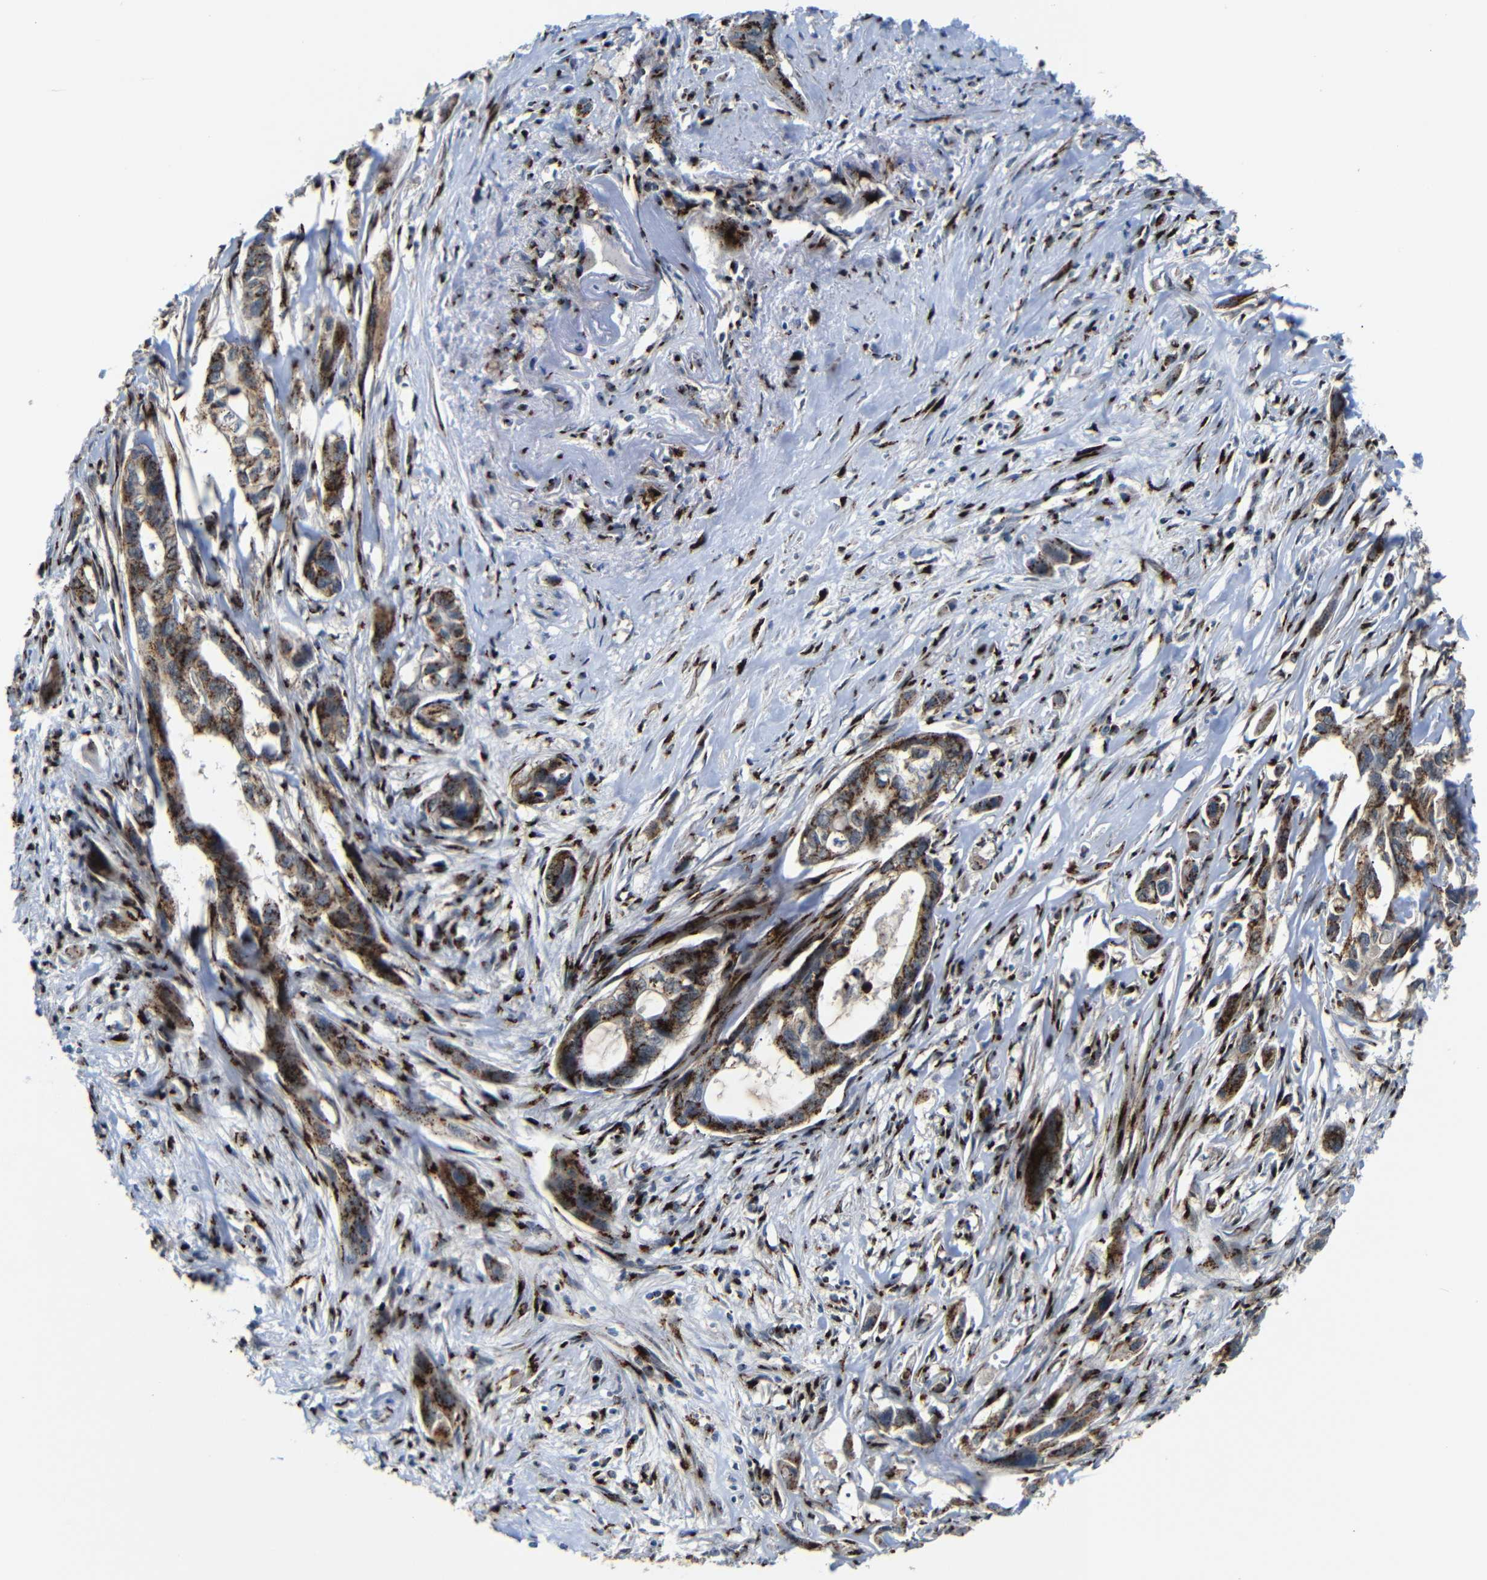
{"staining": {"intensity": "strong", "quantity": ">75%", "location": "cytoplasmic/membranous"}, "tissue": "pancreatic cancer", "cell_type": "Tumor cells", "image_type": "cancer", "snomed": [{"axis": "morphology", "description": "Adenocarcinoma, NOS"}, {"axis": "topography", "description": "Pancreas"}], "caption": "Human adenocarcinoma (pancreatic) stained with a brown dye exhibits strong cytoplasmic/membranous positive staining in approximately >75% of tumor cells.", "gene": "TGOLN2", "patient": {"sex": "male", "age": 73}}